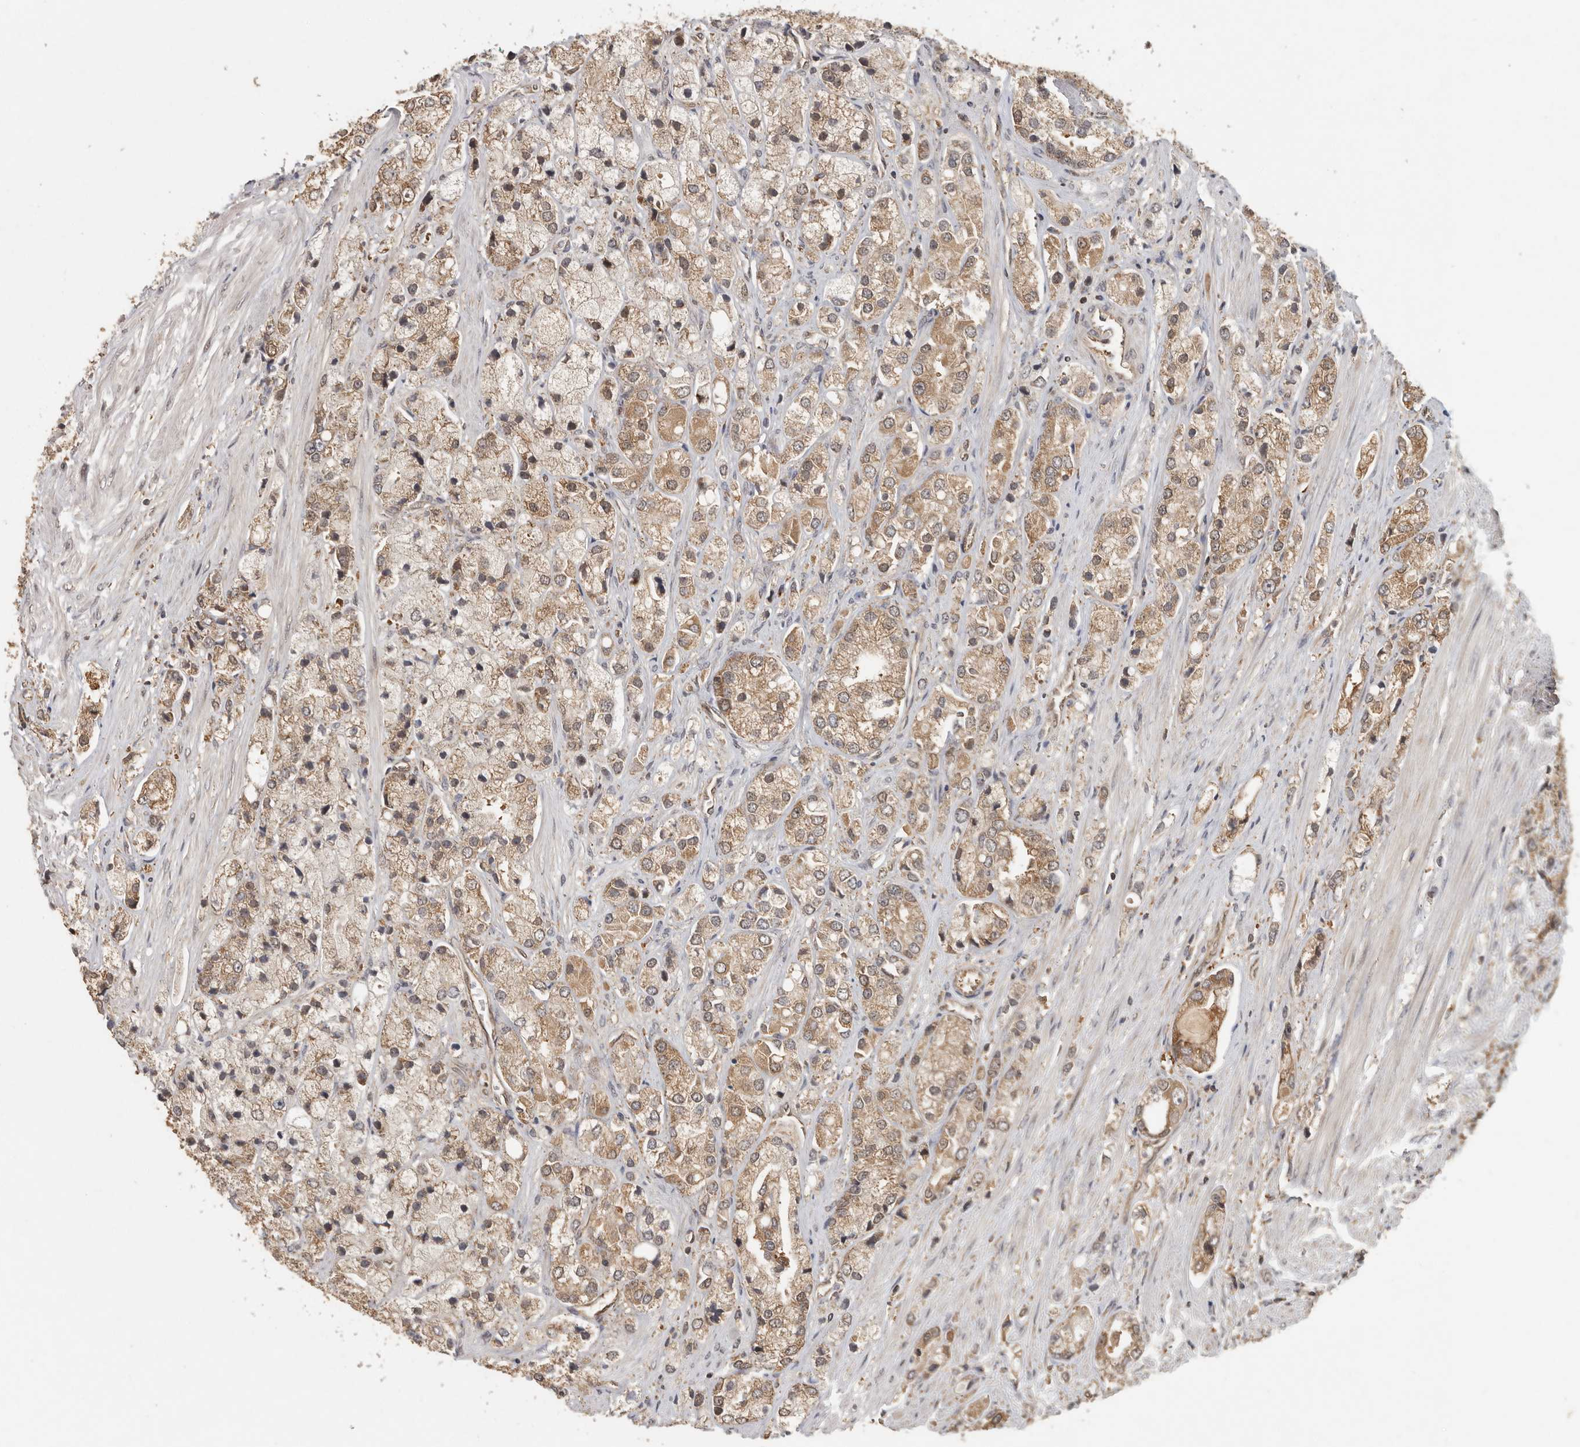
{"staining": {"intensity": "moderate", "quantity": ">75%", "location": "cytoplasmic/membranous,nuclear"}, "tissue": "prostate cancer", "cell_type": "Tumor cells", "image_type": "cancer", "snomed": [{"axis": "morphology", "description": "Adenocarcinoma, High grade"}, {"axis": "topography", "description": "Prostate"}], "caption": "Moderate cytoplasmic/membranous and nuclear positivity is seen in about >75% of tumor cells in prostate cancer. Immunohistochemistry stains the protein in brown and the nuclei are stained blue.", "gene": "CCT8", "patient": {"sex": "male", "age": 50}}